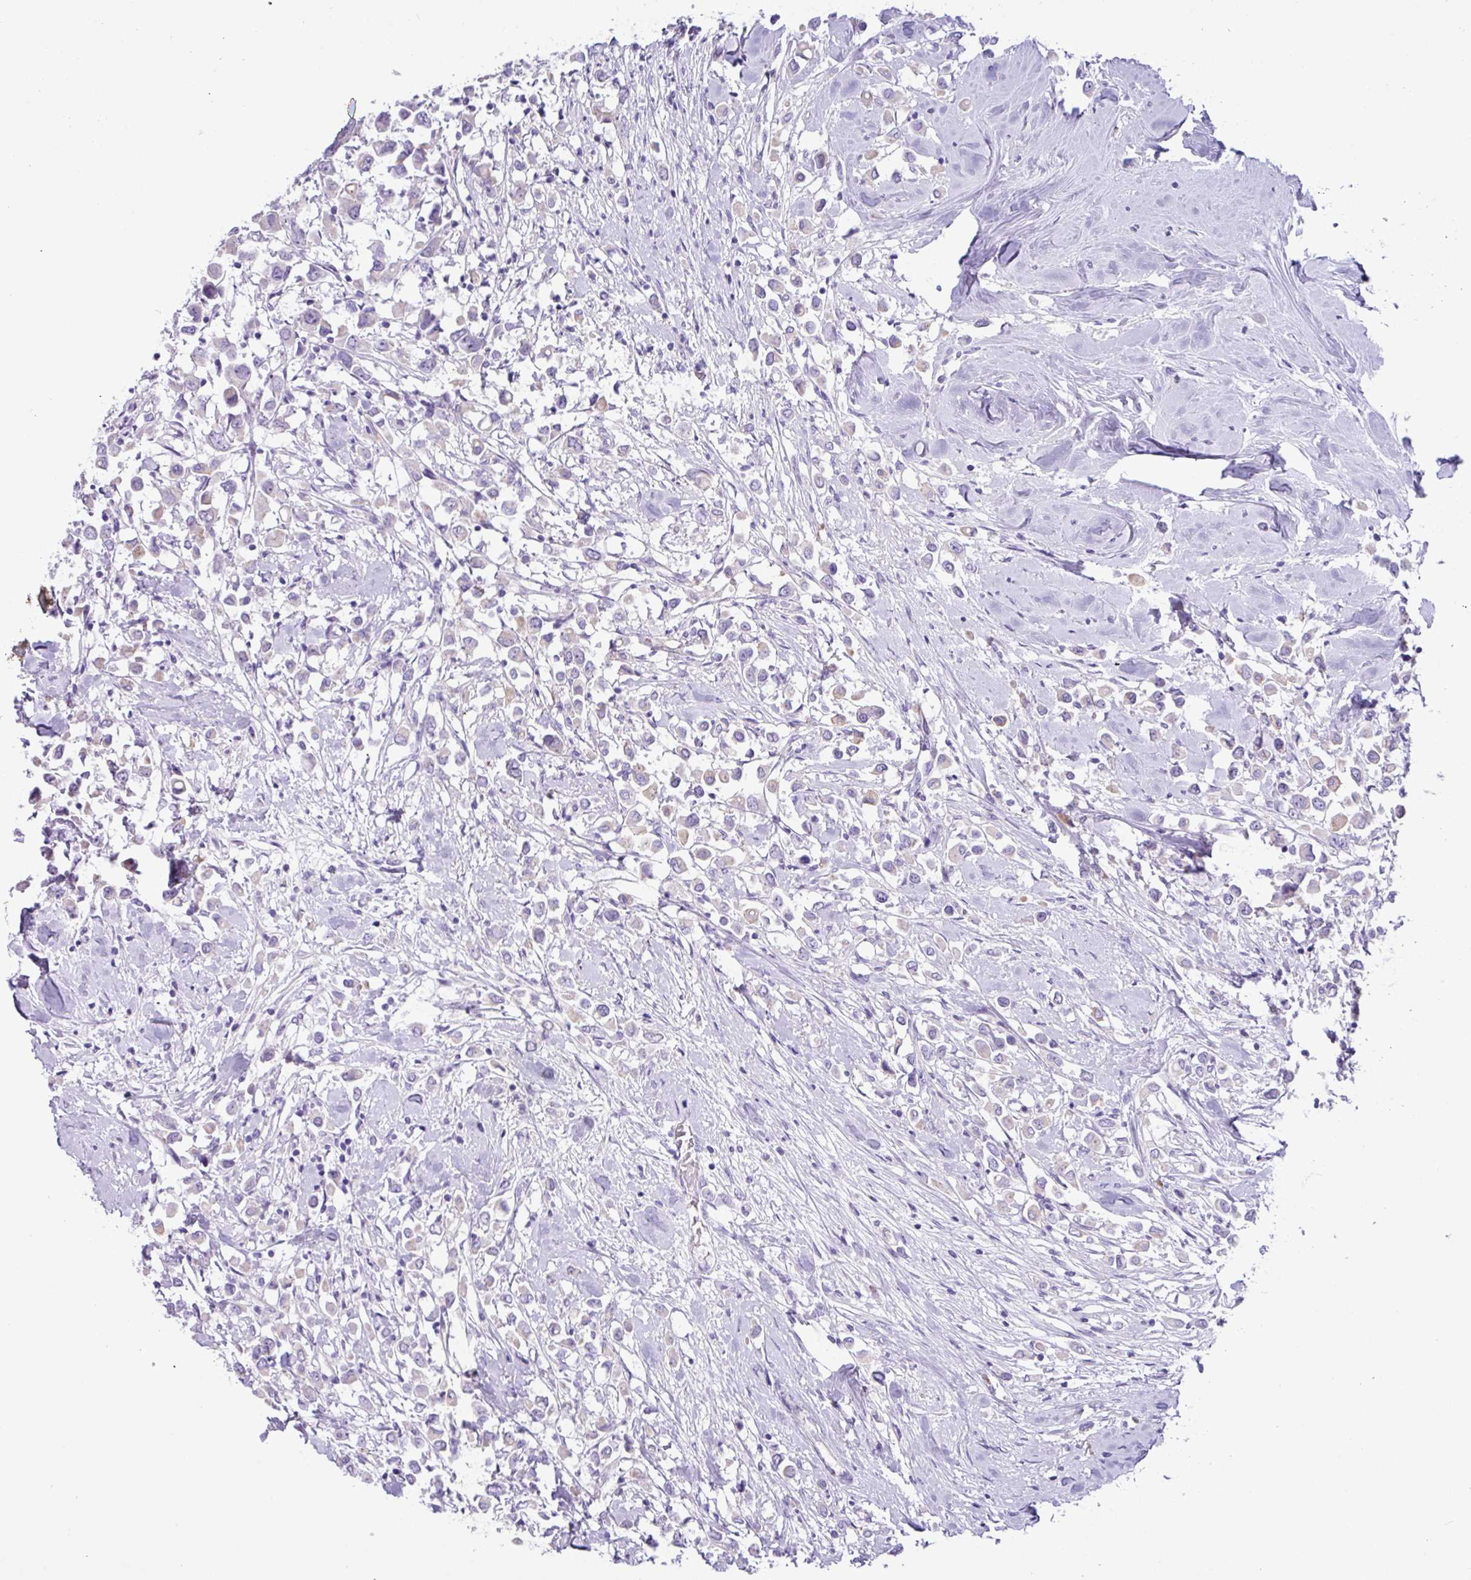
{"staining": {"intensity": "weak", "quantity": "<25%", "location": "cytoplasmic/membranous"}, "tissue": "breast cancer", "cell_type": "Tumor cells", "image_type": "cancer", "snomed": [{"axis": "morphology", "description": "Duct carcinoma"}, {"axis": "topography", "description": "Breast"}], "caption": "Immunohistochemistry of human intraductal carcinoma (breast) exhibits no positivity in tumor cells.", "gene": "MRM2", "patient": {"sex": "female", "age": 61}}